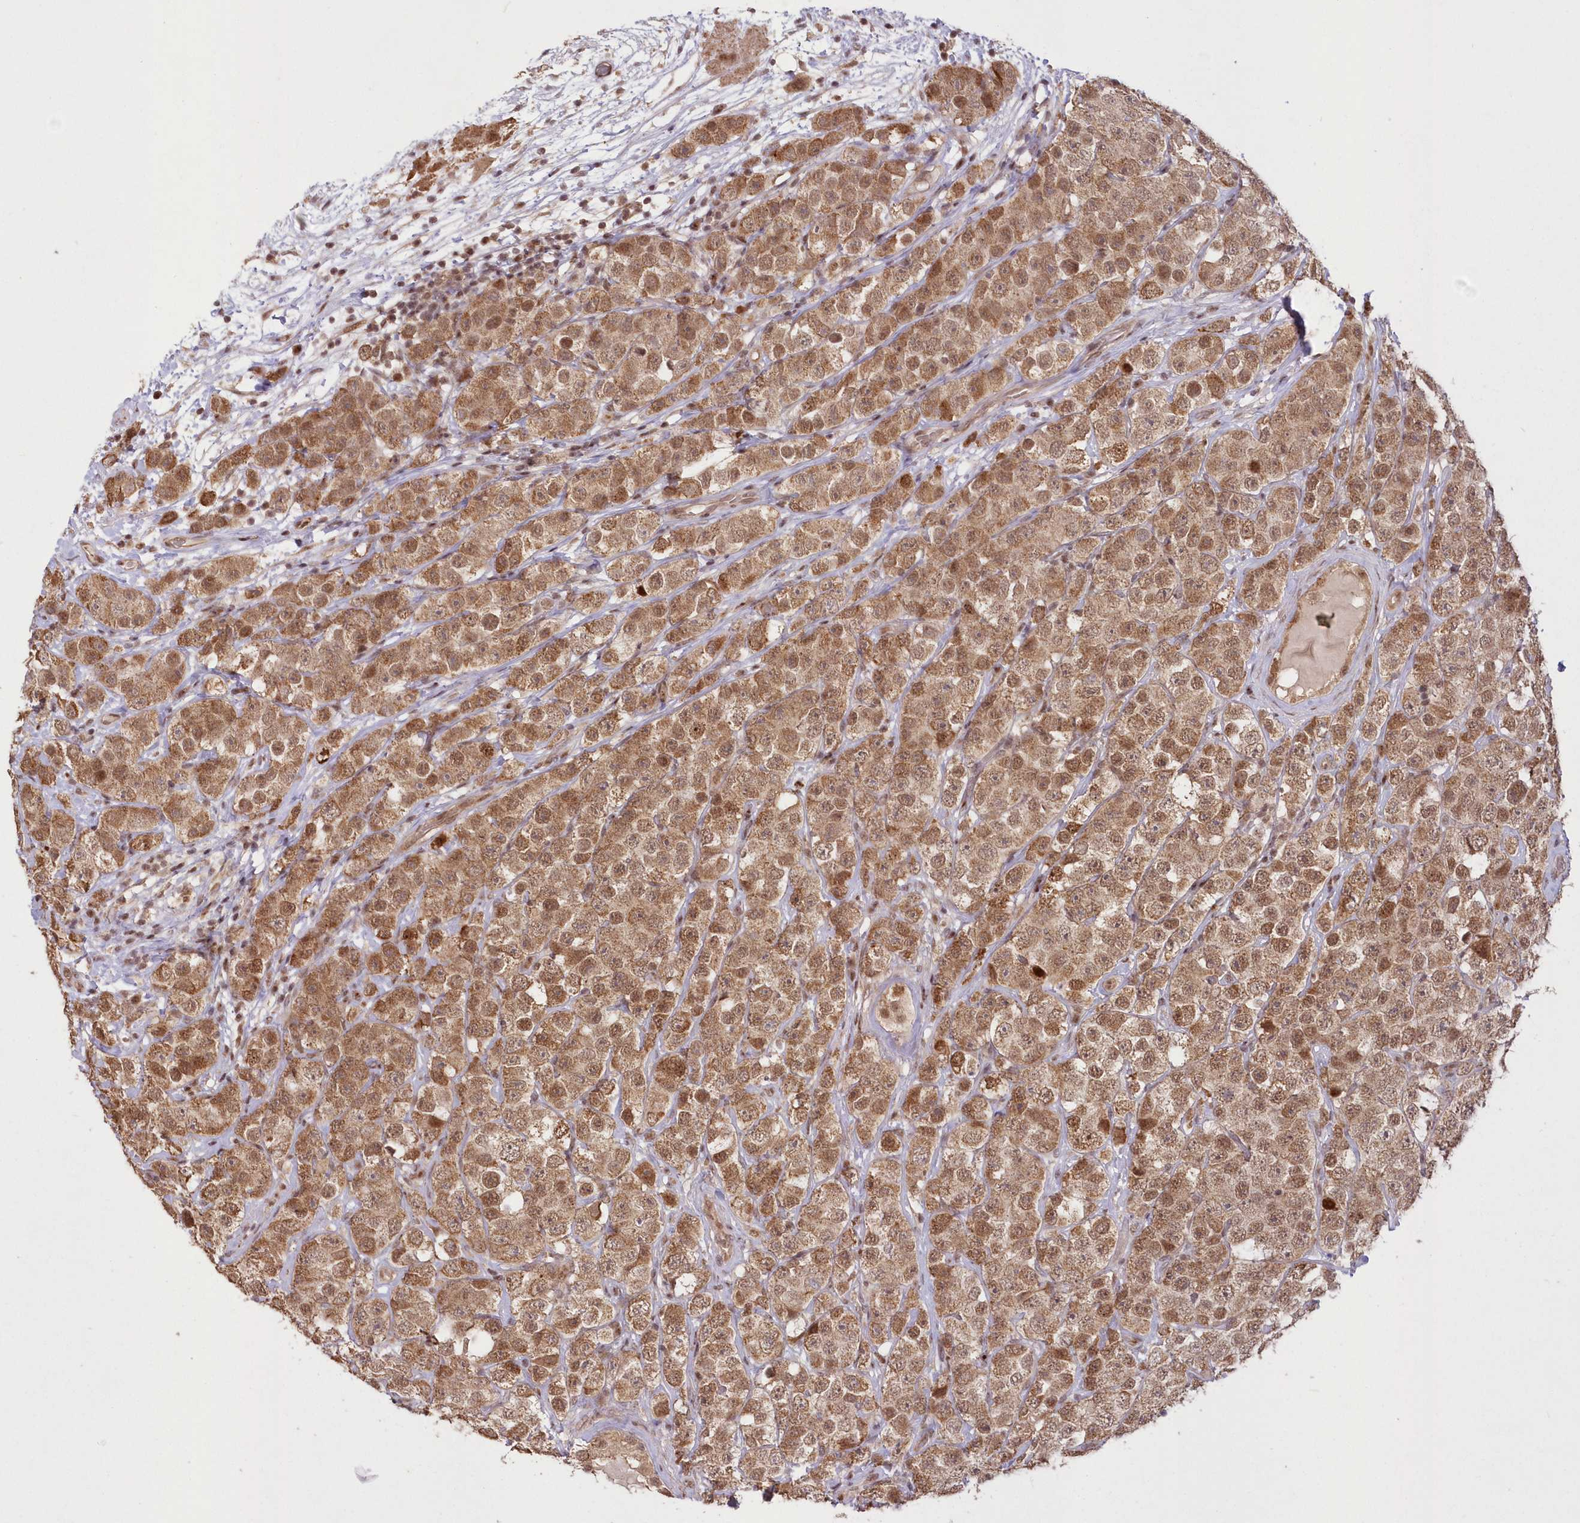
{"staining": {"intensity": "moderate", "quantity": ">75%", "location": "cytoplasmic/membranous,nuclear"}, "tissue": "testis cancer", "cell_type": "Tumor cells", "image_type": "cancer", "snomed": [{"axis": "morphology", "description": "Seminoma, NOS"}, {"axis": "topography", "description": "Testis"}], "caption": "Protein analysis of testis seminoma tissue reveals moderate cytoplasmic/membranous and nuclear expression in about >75% of tumor cells.", "gene": "WBP1L", "patient": {"sex": "male", "age": 28}}